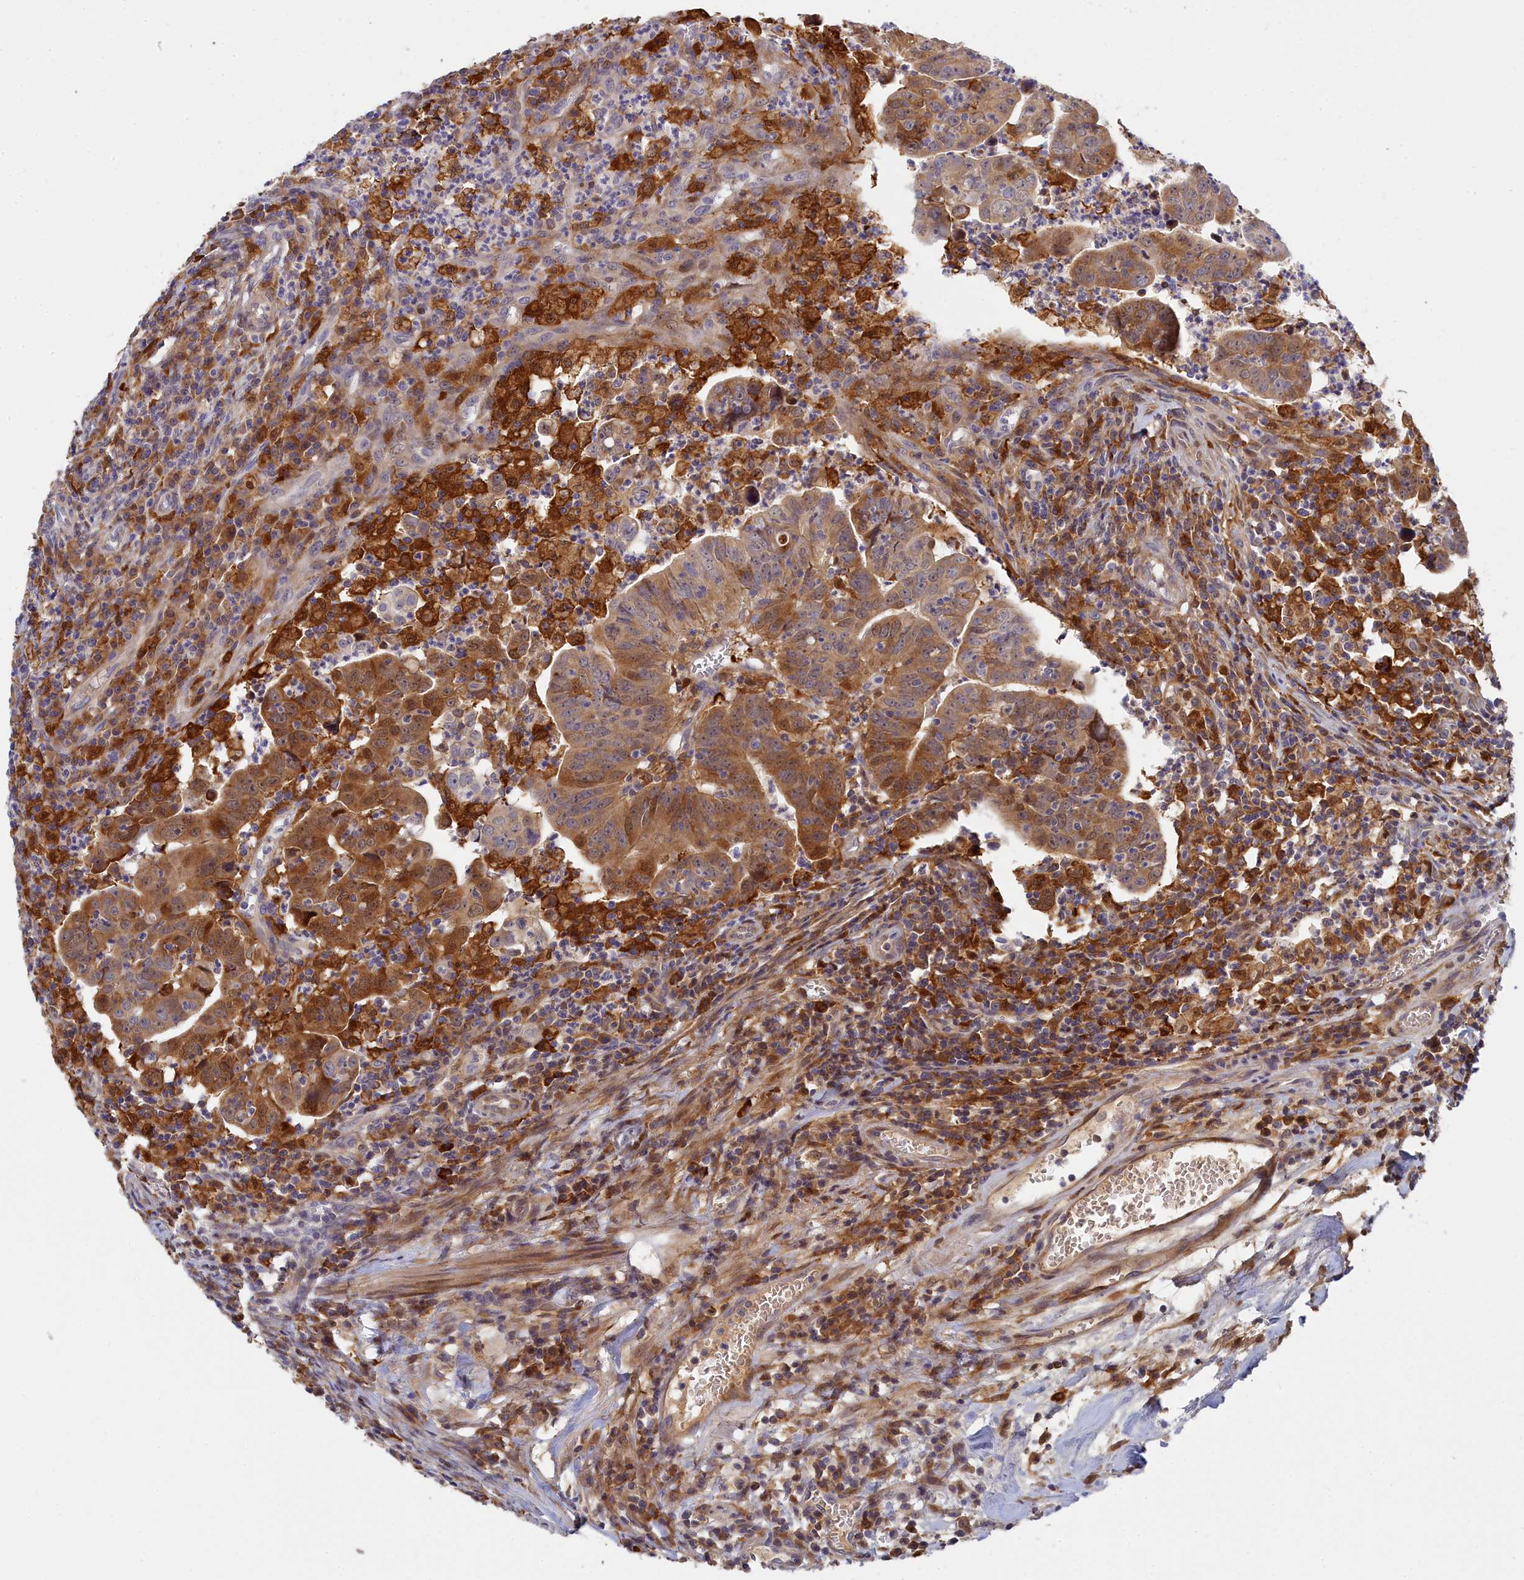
{"staining": {"intensity": "moderate", "quantity": ">75%", "location": "cytoplasmic/membranous"}, "tissue": "colorectal cancer", "cell_type": "Tumor cells", "image_type": "cancer", "snomed": [{"axis": "morphology", "description": "Adenocarcinoma, NOS"}, {"axis": "topography", "description": "Rectum"}], "caption": "Immunohistochemistry (IHC) photomicrograph of neoplastic tissue: colorectal cancer (adenocarcinoma) stained using immunohistochemistry displays medium levels of moderate protein expression localized specifically in the cytoplasmic/membranous of tumor cells, appearing as a cytoplasmic/membranous brown color.", "gene": "SPATA5L1", "patient": {"sex": "male", "age": 69}}